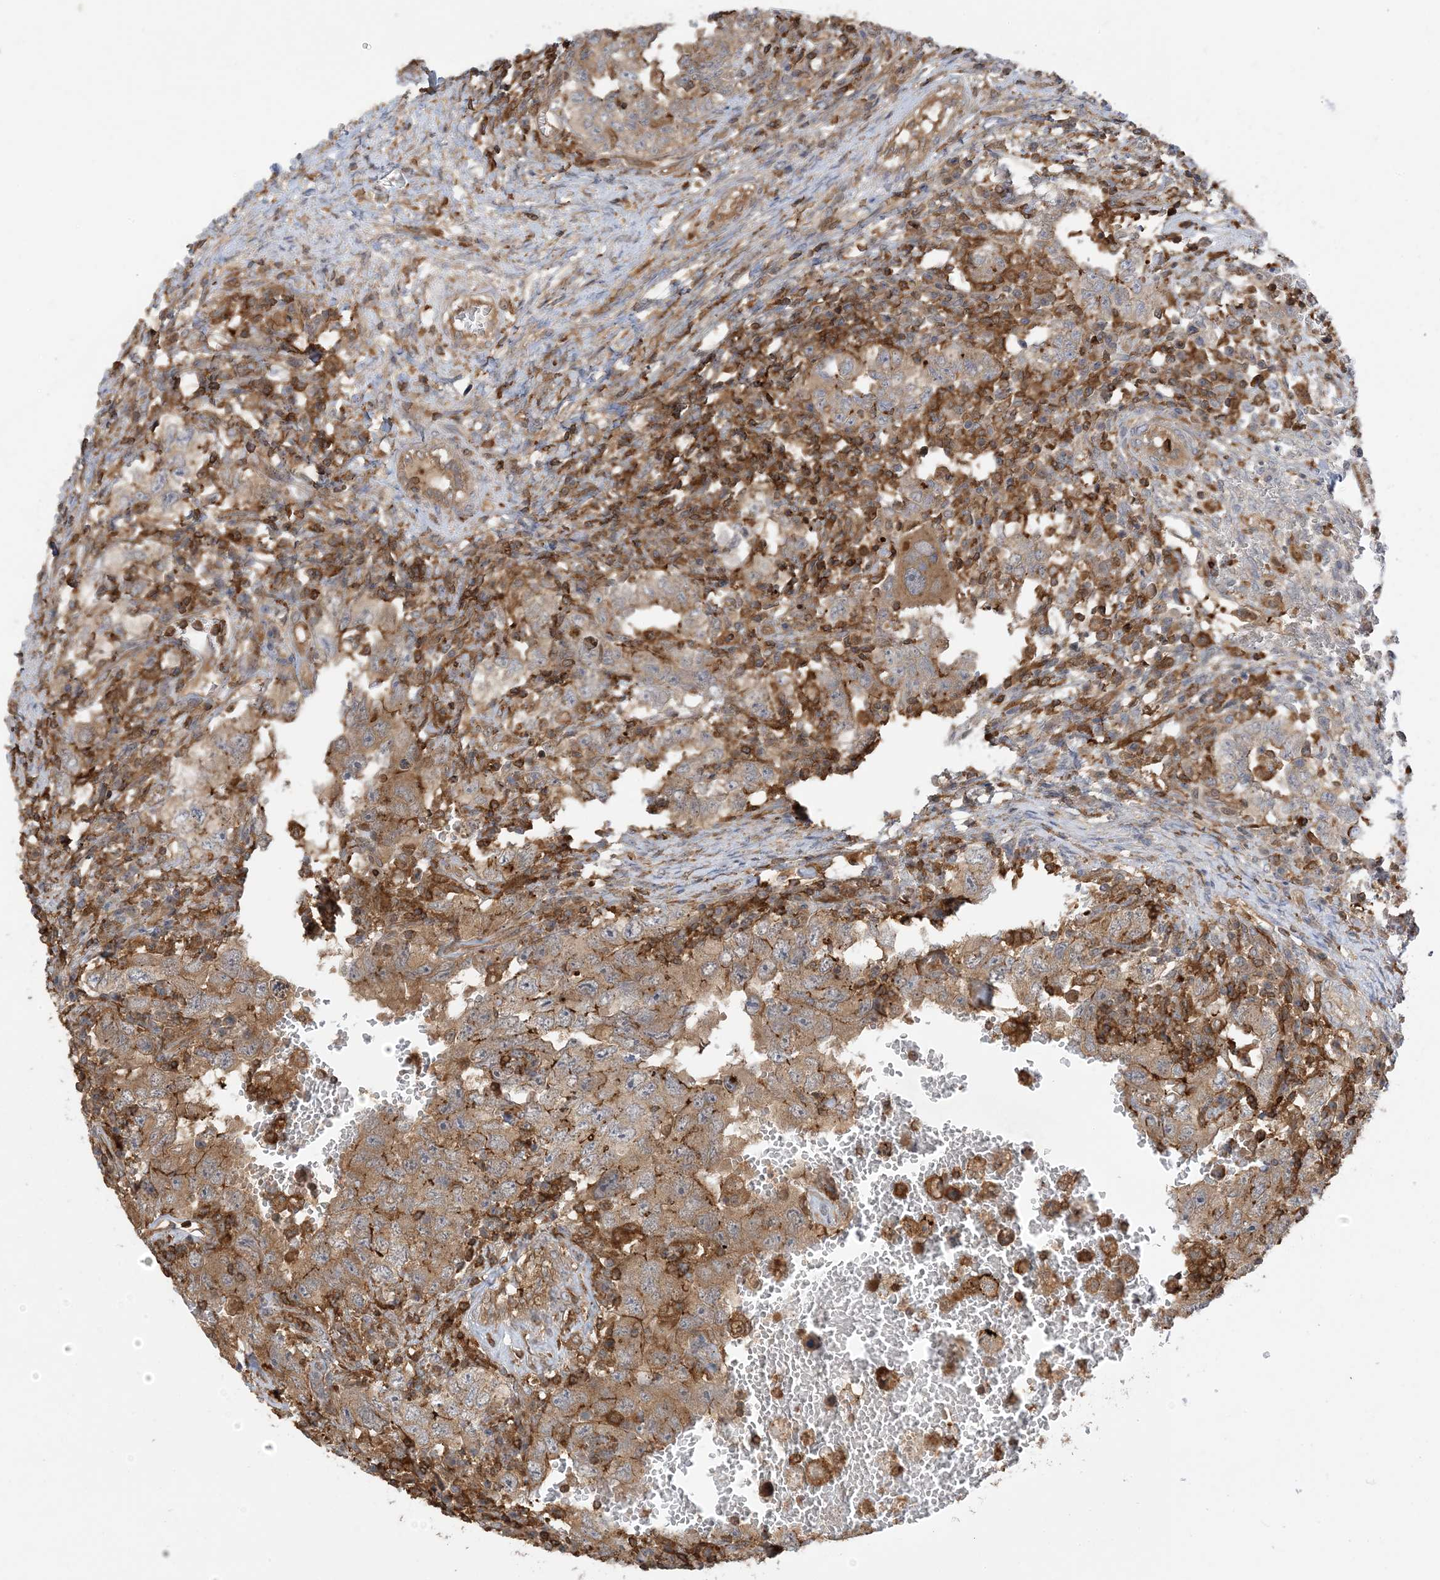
{"staining": {"intensity": "moderate", "quantity": ">75%", "location": "cytoplasmic/membranous"}, "tissue": "testis cancer", "cell_type": "Tumor cells", "image_type": "cancer", "snomed": [{"axis": "morphology", "description": "Carcinoma, Embryonal, NOS"}, {"axis": "topography", "description": "Testis"}], "caption": "This is an image of IHC staining of testis embryonal carcinoma, which shows moderate staining in the cytoplasmic/membranous of tumor cells.", "gene": "CAPZB", "patient": {"sex": "male", "age": 26}}